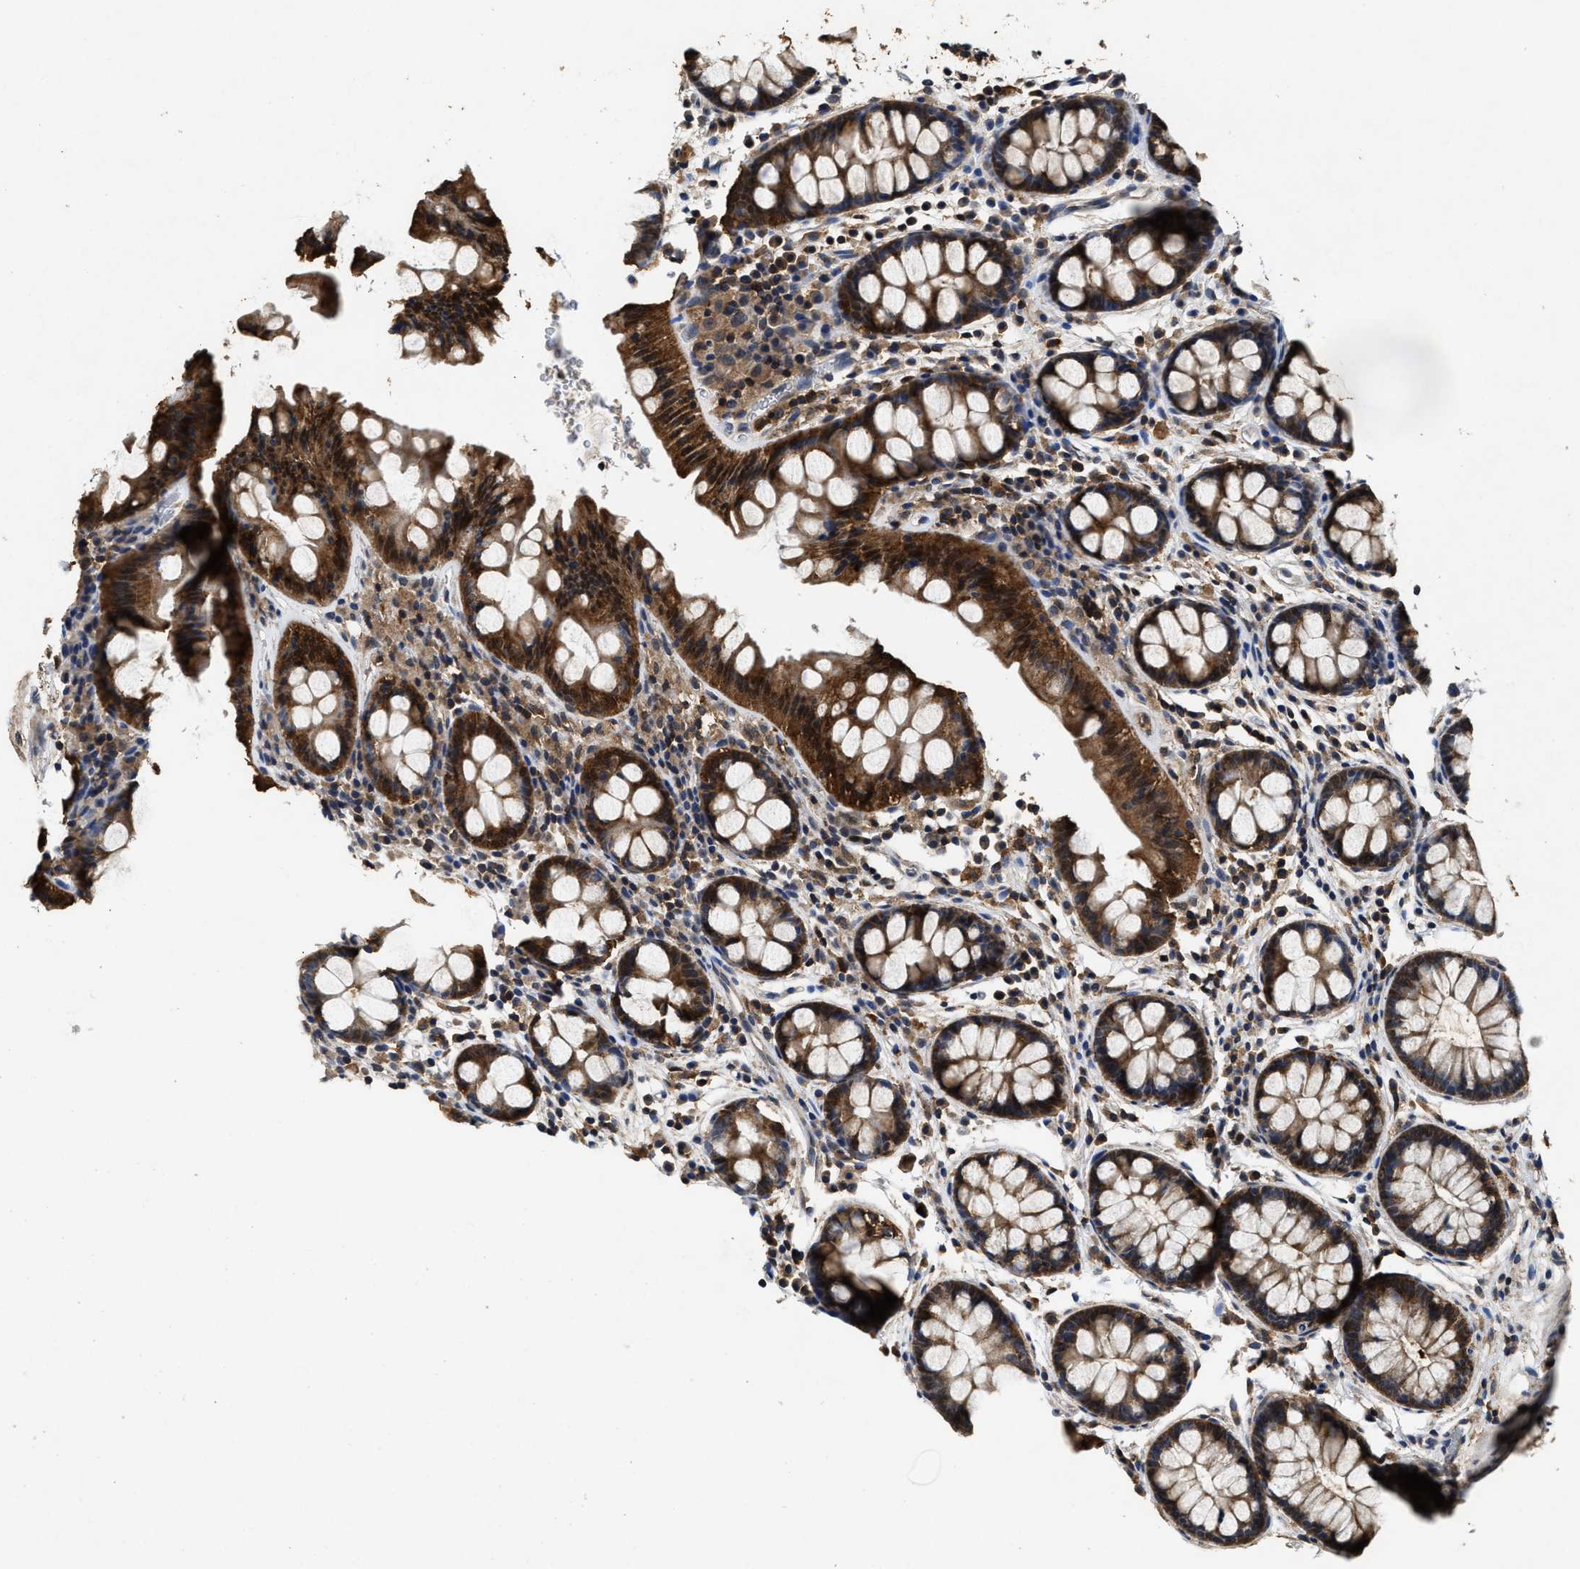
{"staining": {"intensity": "weak", "quantity": ">75%", "location": "cytoplasmic/membranous"}, "tissue": "colon", "cell_type": "Endothelial cells", "image_type": "normal", "snomed": [{"axis": "morphology", "description": "Normal tissue, NOS"}, {"axis": "topography", "description": "Colon"}], "caption": "Weak cytoplasmic/membranous staining is seen in approximately >75% of endothelial cells in benign colon. (Stains: DAB in brown, nuclei in blue, Microscopy: brightfield microscopy at high magnification).", "gene": "ACAT2", "patient": {"sex": "female", "age": 80}}